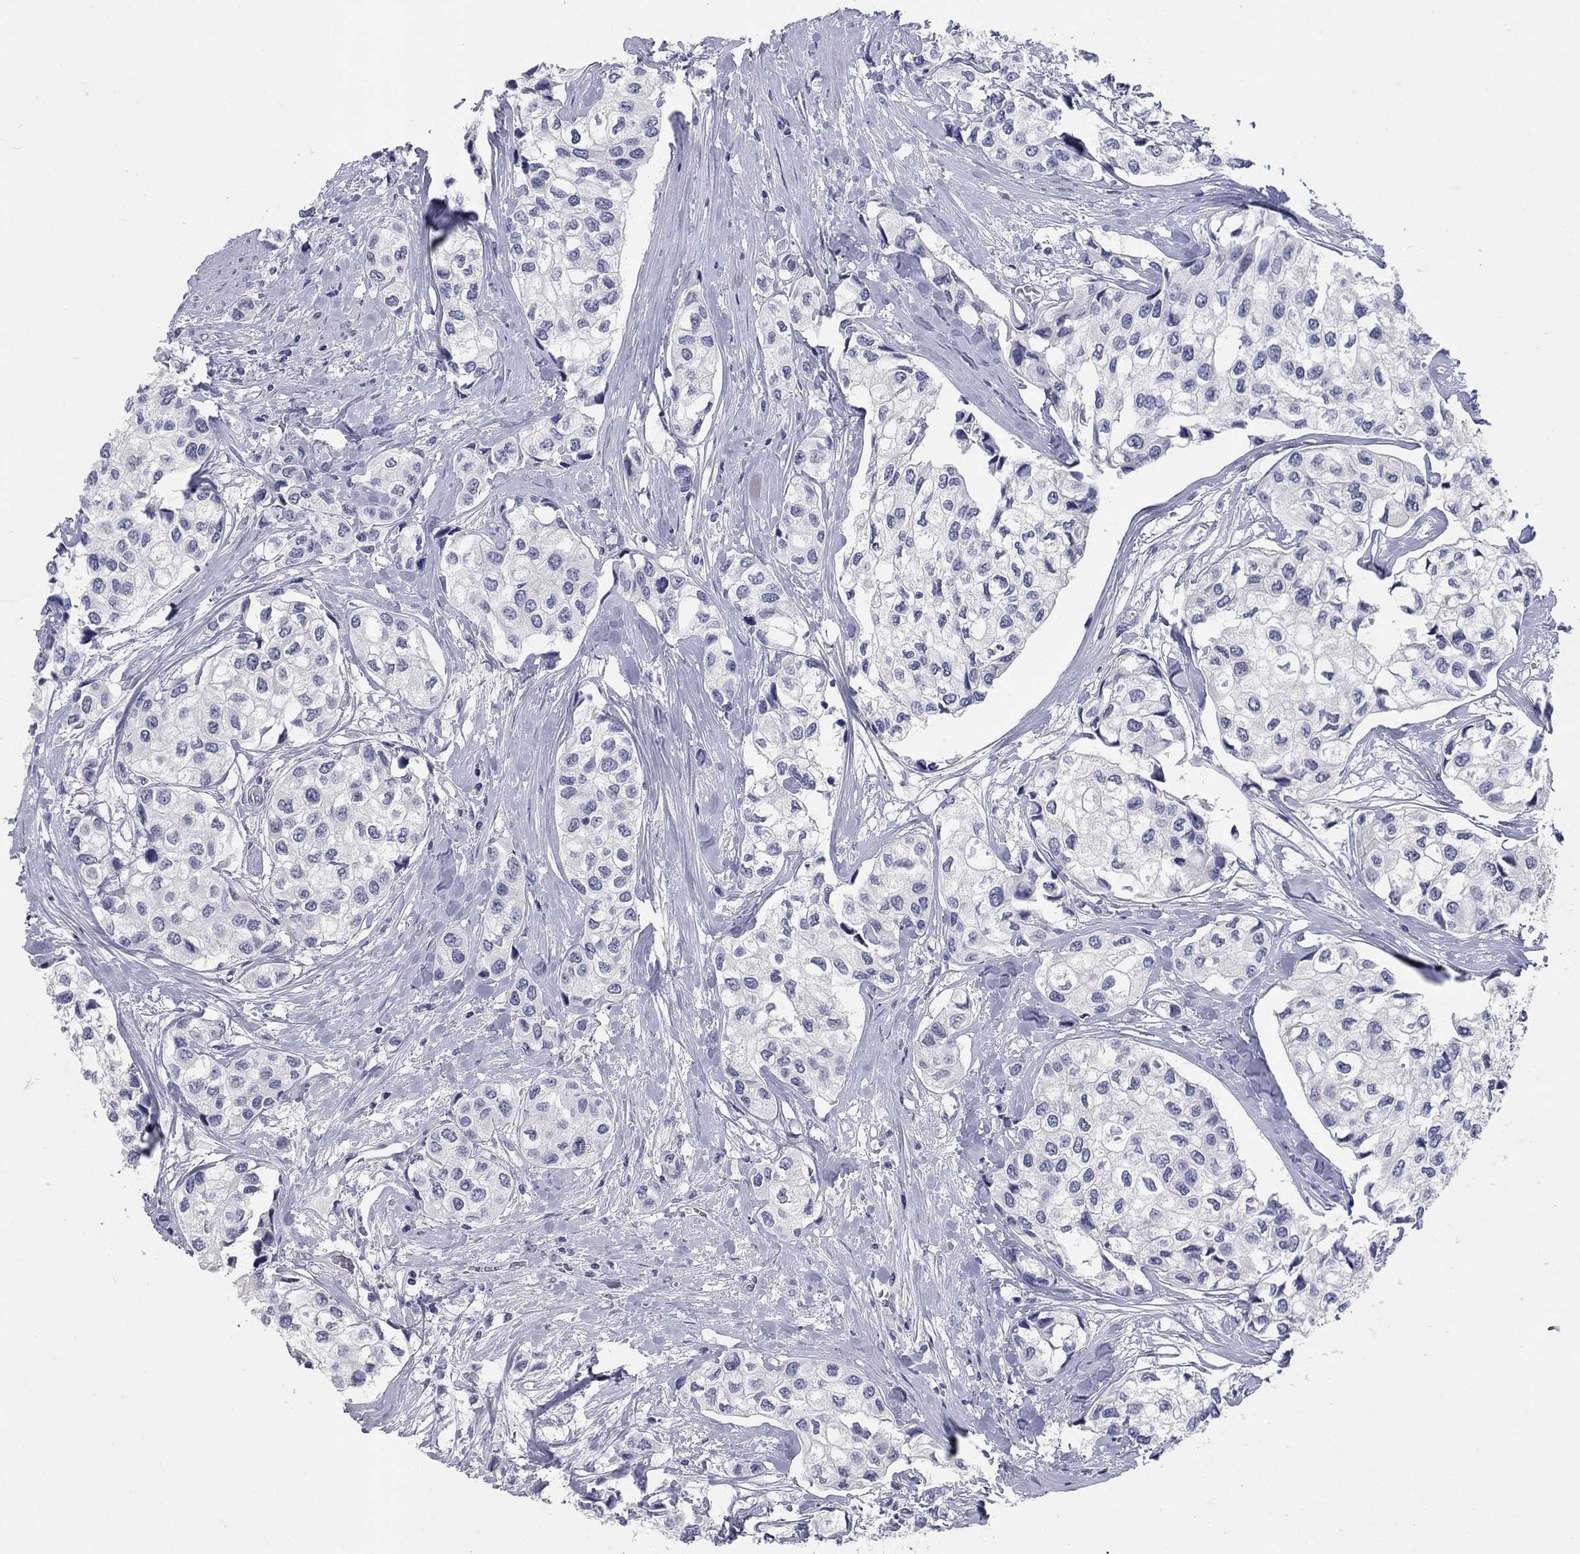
{"staining": {"intensity": "negative", "quantity": "none", "location": "none"}, "tissue": "urothelial cancer", "cell_type": "Tumor cells", "image_type": "cancer", "snomed": [{"axis": "morphology", "description": "Urothelial carcinoma, High grade"}, {"axis": "topography", "description": "Urinary bladder"}], "caption": "The histopathology image displays no significant expression in tumor cells of high-grade urothelial carcinoma. (DAB (3,3'-diaminobenzidine) IHC visualized using brightfield microscopy, high magnification).", "gene": "ELAVL4", "patient": {"sex": "male", "age": 73}}